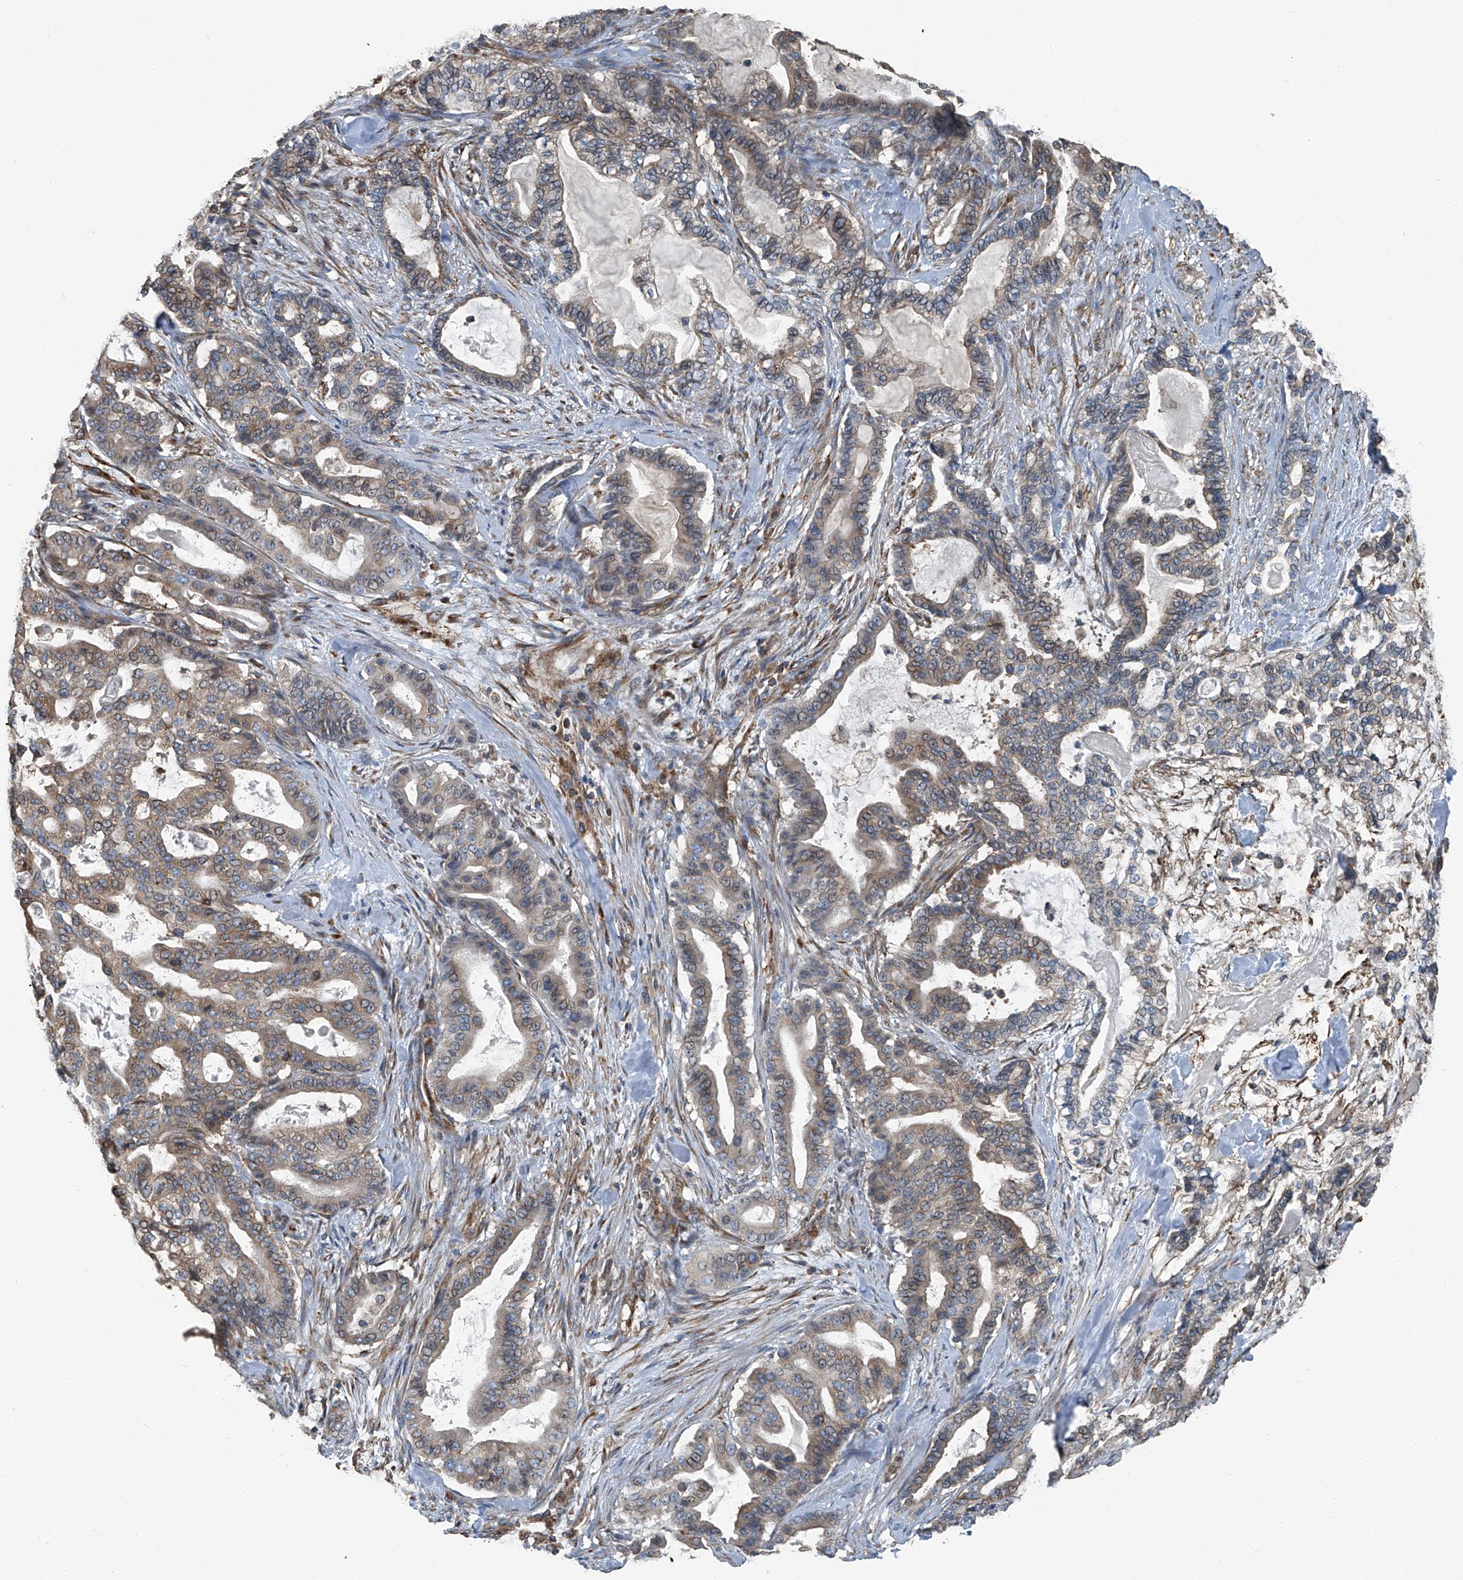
{"staining": {"intensity": "moderate", "quantity": "25%-75%", "location": "cytoplasmic/membranous"}, "tissue": "pancreatic cancer", "cell_type": "Tumor cells", "image_type": "cancer", "snomed": [{"axis": "morphology", "description": "Adenocarcinoma, NOS"}, {"axis": "topography", "description": "Pancreas"}], "caption": "DAB (3,3'-diaminobenzidine) immunohistochemical staining of human pancreatic adenocarcinoma demonstrates moderate cytoplasmic/membranous protein staining in approximately 25%-75% of tumor cells. The staining is performed using DAB brown chromogen to label protein expression. The nuclei are counter-stained blue using hematoxylin.", "gene": "SEPTIN7", "patient": {"sex": "male", "age": 63}}